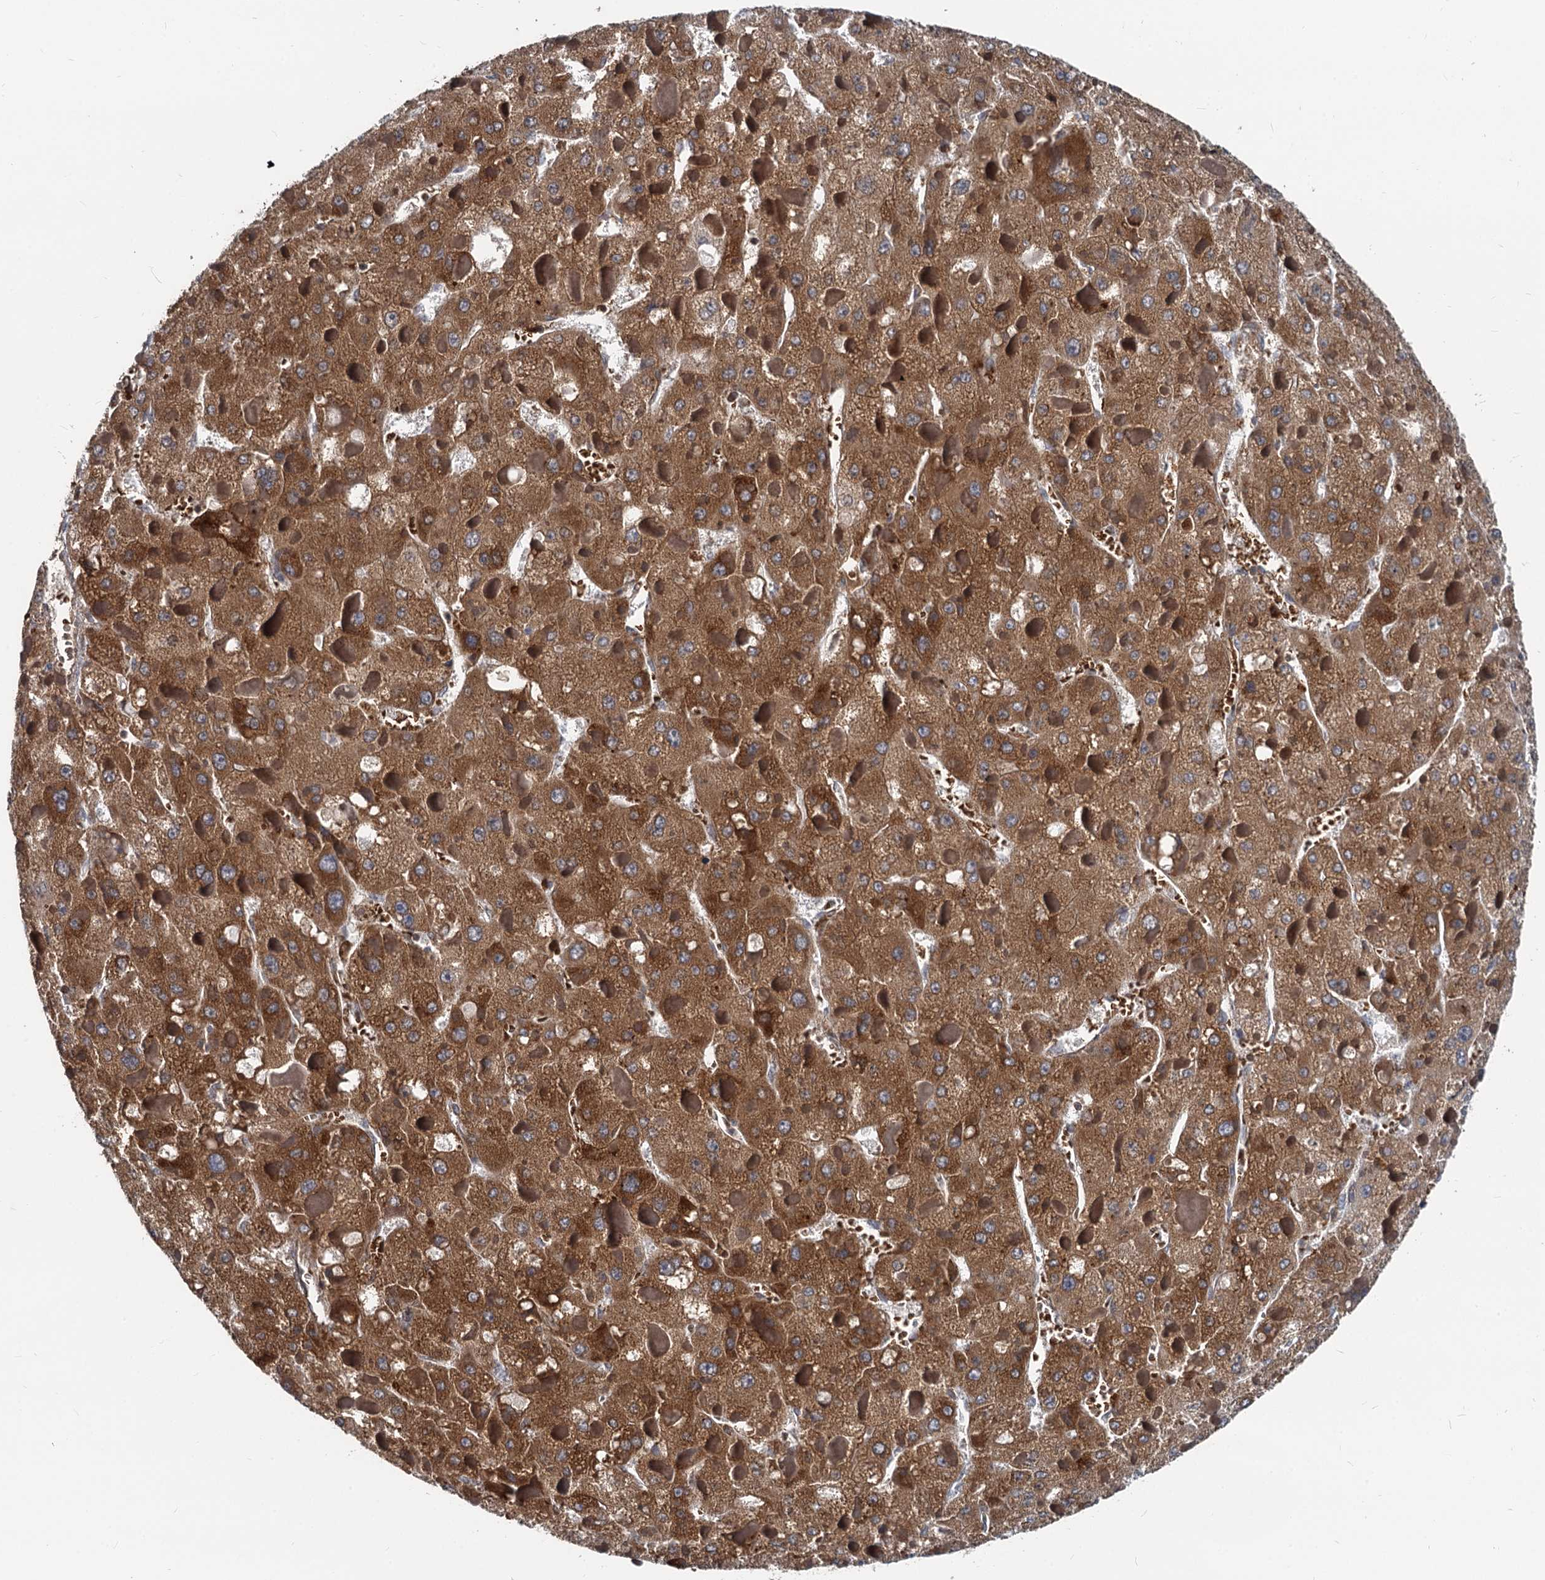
{"staining": {"intensity": "strong", "quantity": ">75%", "location": "cytoplasmic/membranous"}, "tissue": "liver cancer", "cell_type": "Tumor cells", "image_type": "cancer", "snomed": [{"axis": "morphology", "description": "Carcinoma, Hepatocellular, NOS"}, {"axis": "topography", "description": "Liver"}], "caption": "High-power microscopy captured an immunohistochemistry (IHC) image of liver hepatocellular carcinoma, revealing strong cytoplasmic/membranous expression in approximately >75% of tumor cells.", "gene": "STIM1", "patient": {"sex": "female", "age": 73}}